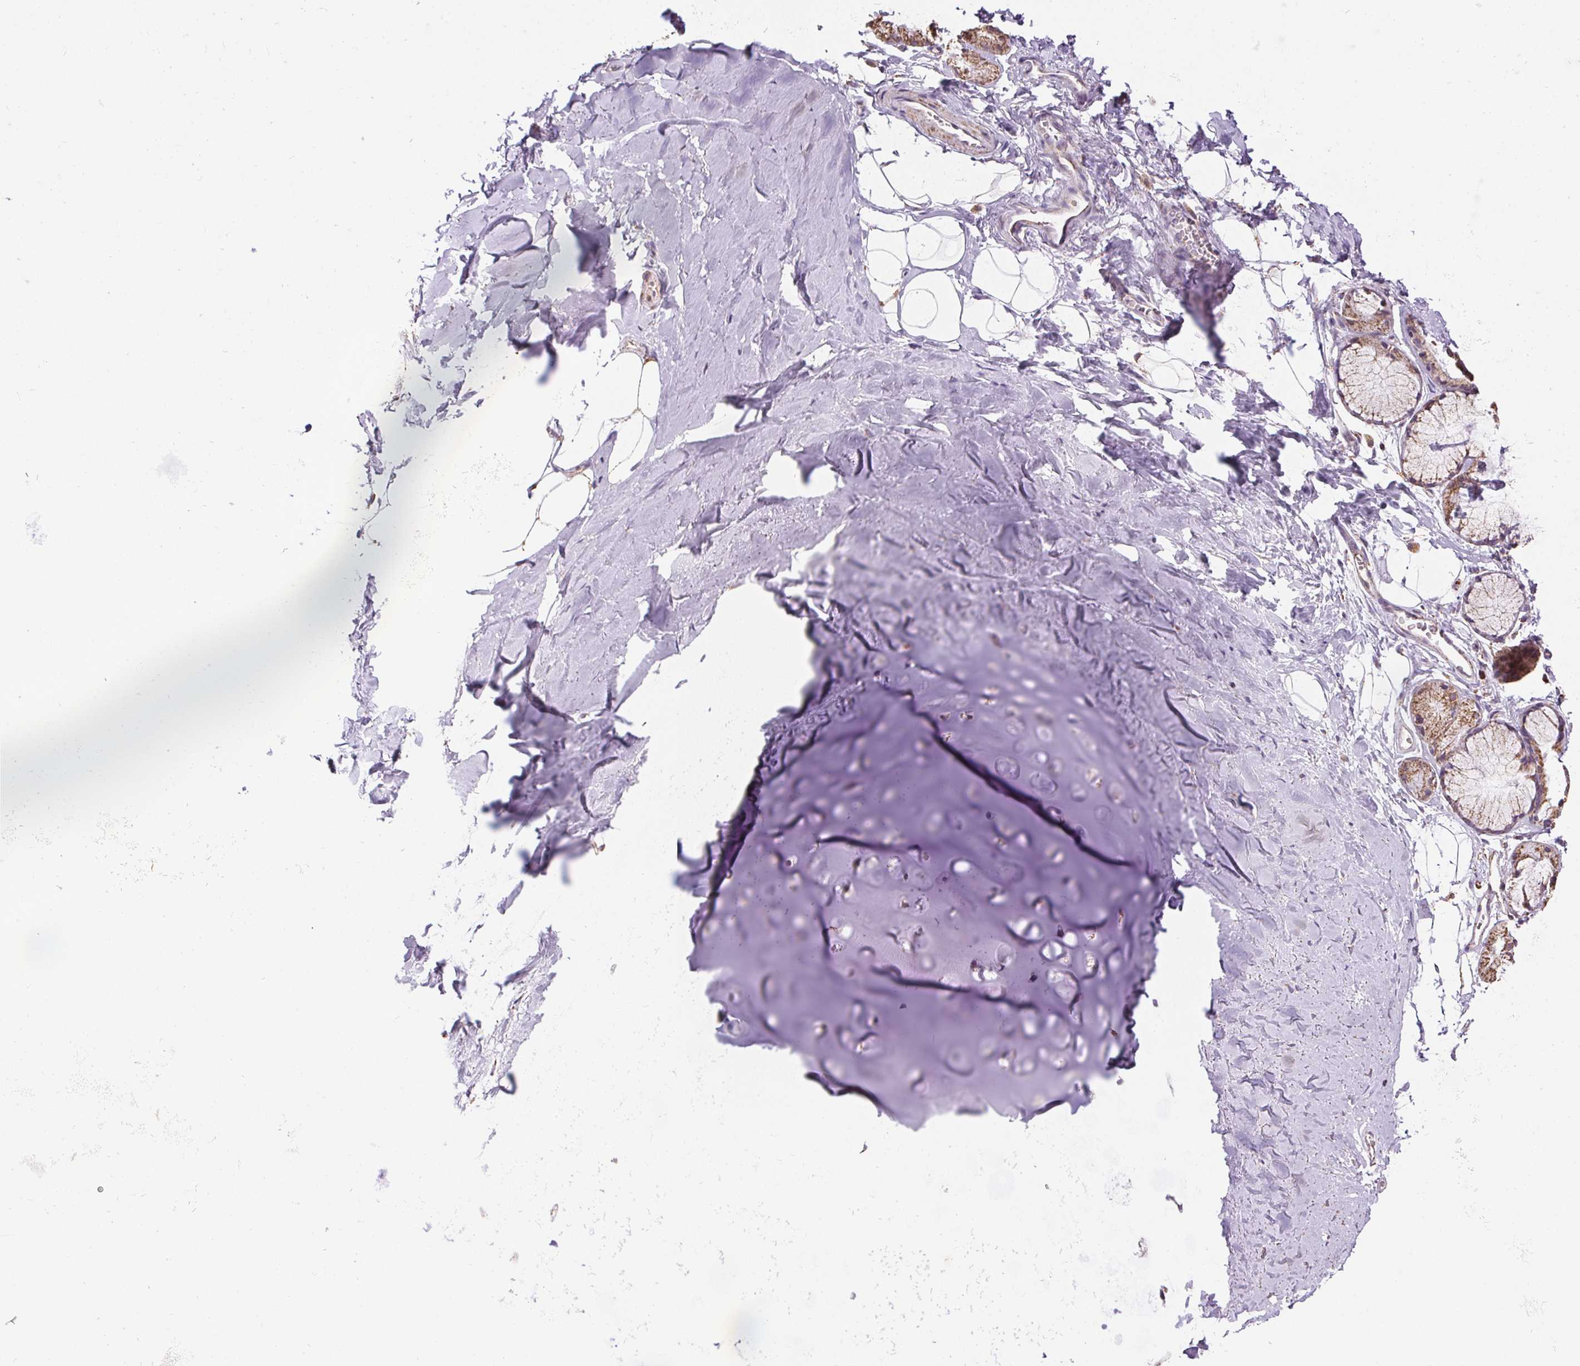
{"staining": {"intensity": "moderate", "quantity": "25%-75%", "location": "cytoplasmic/membranous"}, "tissue": "adipose tissue", "cell_type": "Adipocytes", "image_type": "normal", "snomed": [{"axis": "morphology", "description": "Normal tissue, NOS"}, {"axis": "topography", "description": "Cartilage tissue"}, {"axis": "topography", "description": "Bronchus"}], "caption": "Adipose tissue stained with DAB (3,3'-diaminobenzidine) immunohistochemistry demonstrates medium levels of moderate cytoplasmic/membranous expression in approximately 25%-75% of adipocytes.", "gene": "MAPK11", "patient": {"sex": "female", "age": 79}}